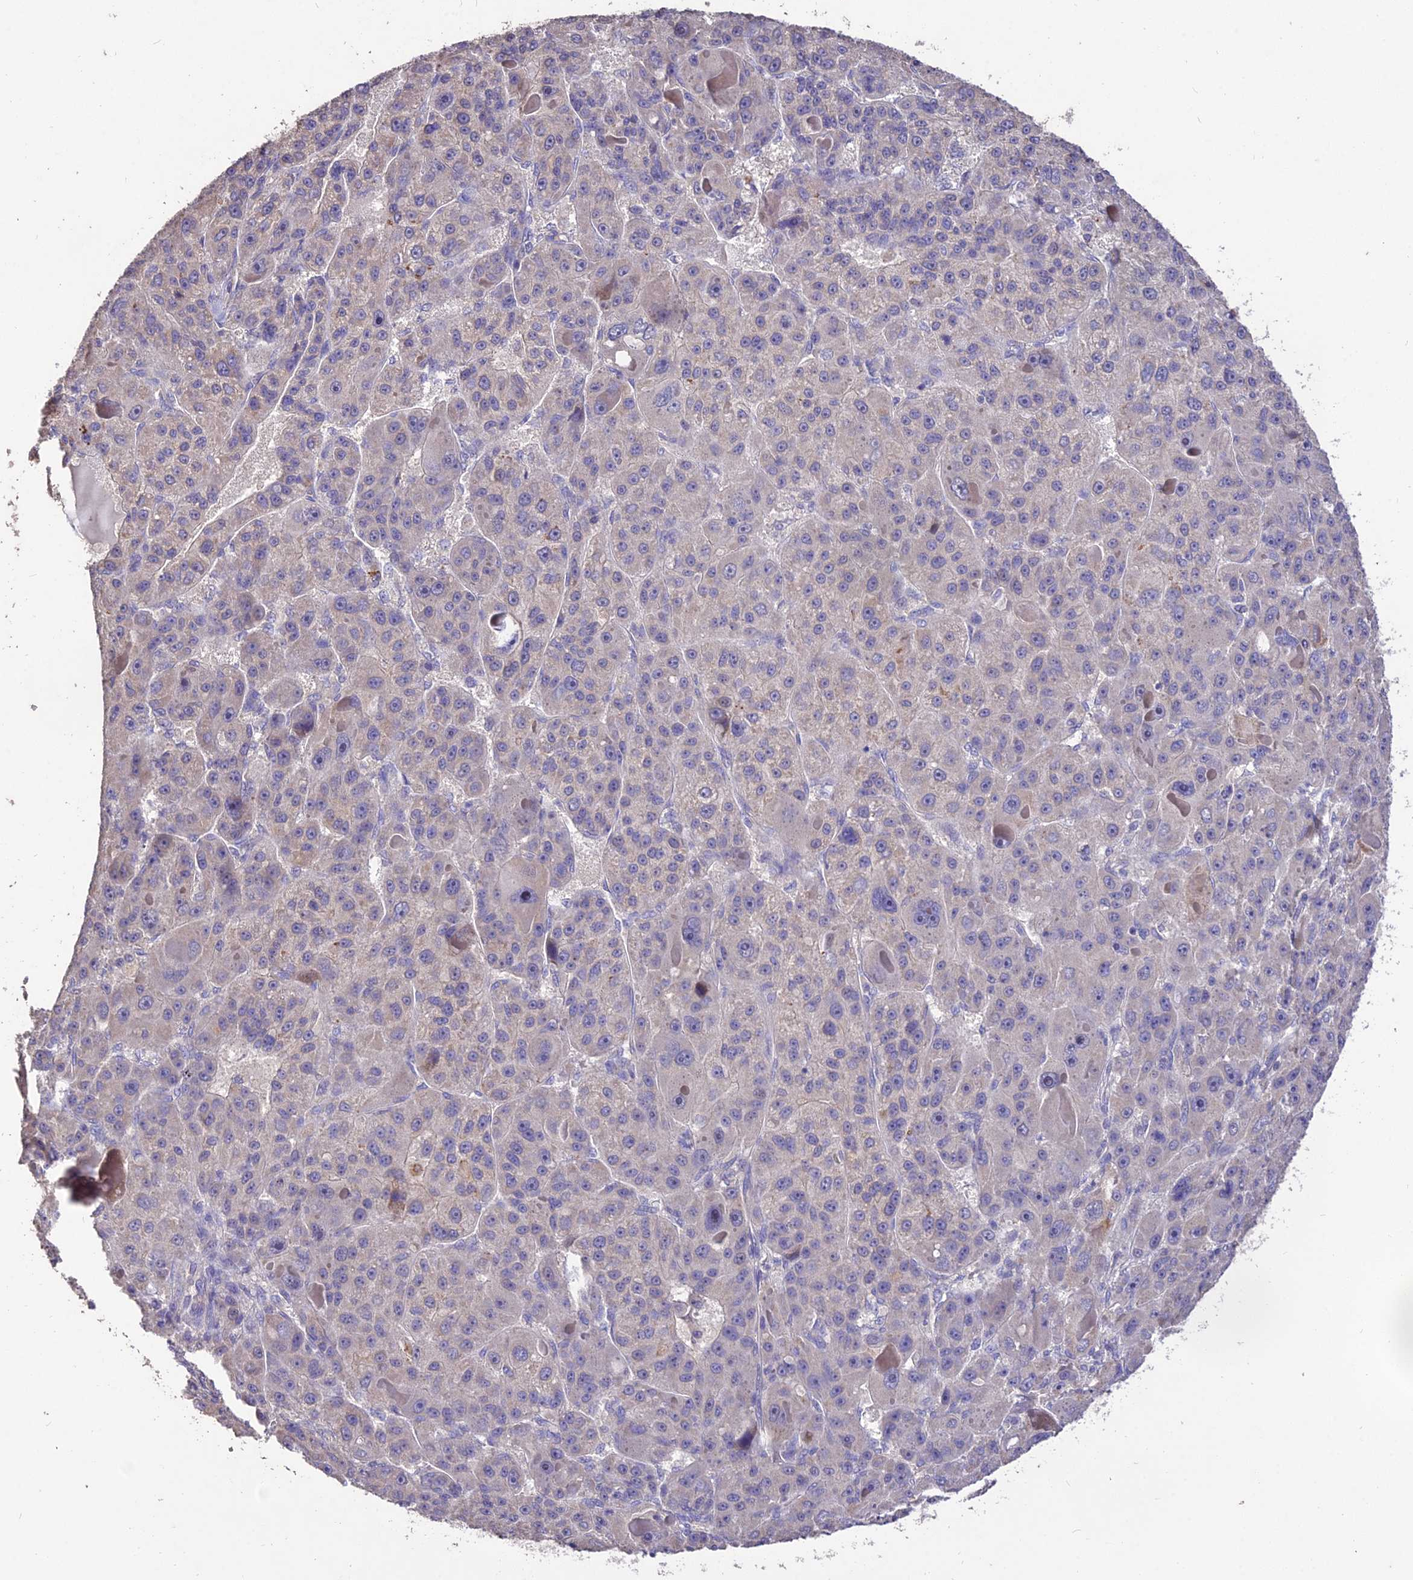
{"staining": {"intensity": "negative", "quantity": "none", "location": "none"}, "tissue": "liver cancer", "cell_type": "Tumor cells", "image_type": "cancer", "snomed": [{"axis": "morphology", "description": "Carcinoma, Hepatocellular, NOS"}, {"axis": "topography", "description": "Liver"}], "caption": "IHC of liver cancer (hepatocellular carcinoma) reveals no expression in tumor cells.", "gene": "SDHD", "patient": {"sex": "male", "age": 76}}